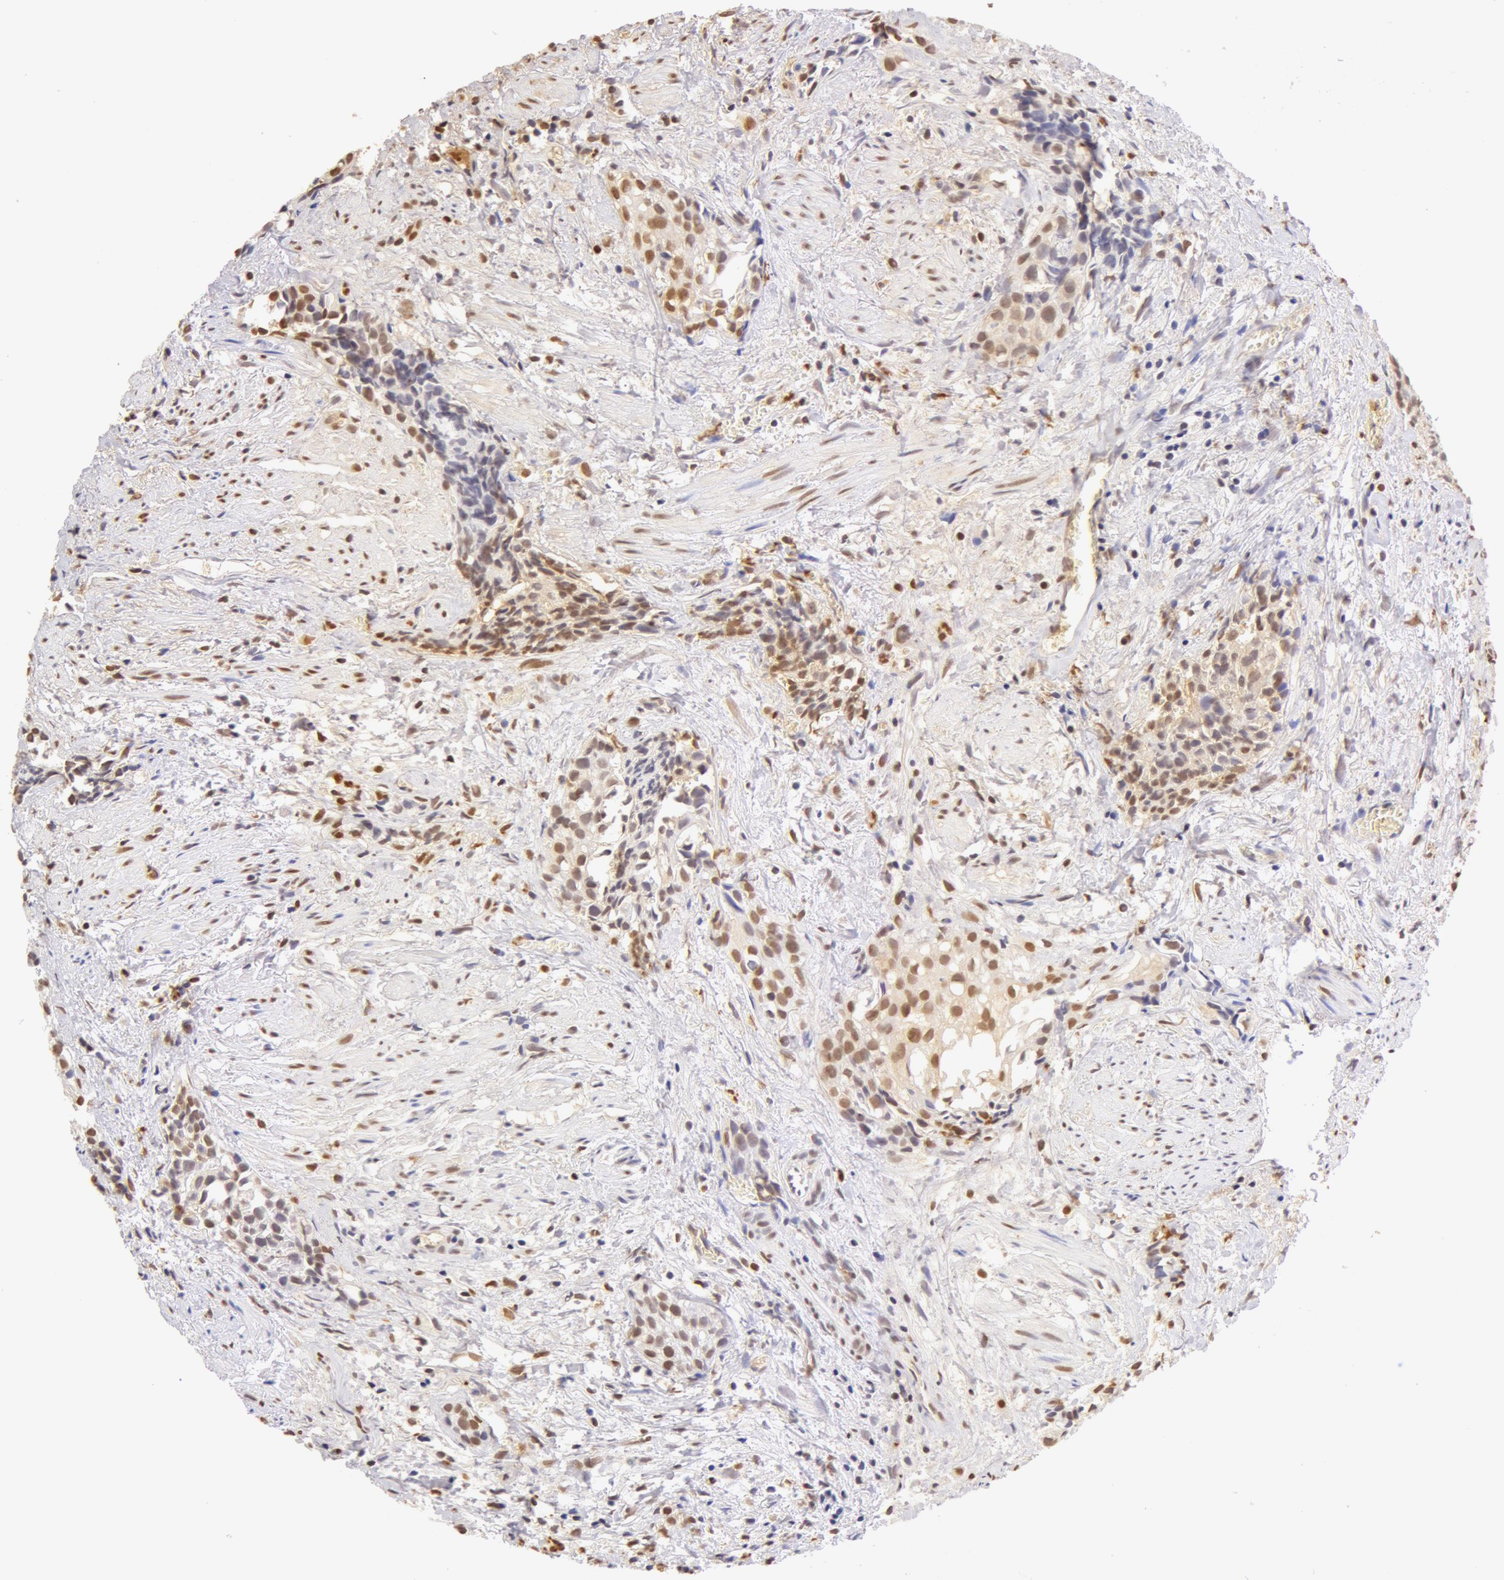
{"staining": {"intensity": "weak", "quantity": "25%-75%", "location": "nuclear"}, "tissue": "urothelial cancer", "cell_type": "Tumor cells", "image_type": "cancer", "snomed": [{"axis": "morphology", "description": "Urothelial carcinoma, High grade"}, {"axis": "topography", "description": "Urinary bladder"}], "caption": "Urothelial cancer was stained to show a protein in brown. There is low levels of weak nuclear expression in approximately 25%-75% of tumor cells.", "gene": "AHSG", "patient": {"sex": "female", "age": 78}}